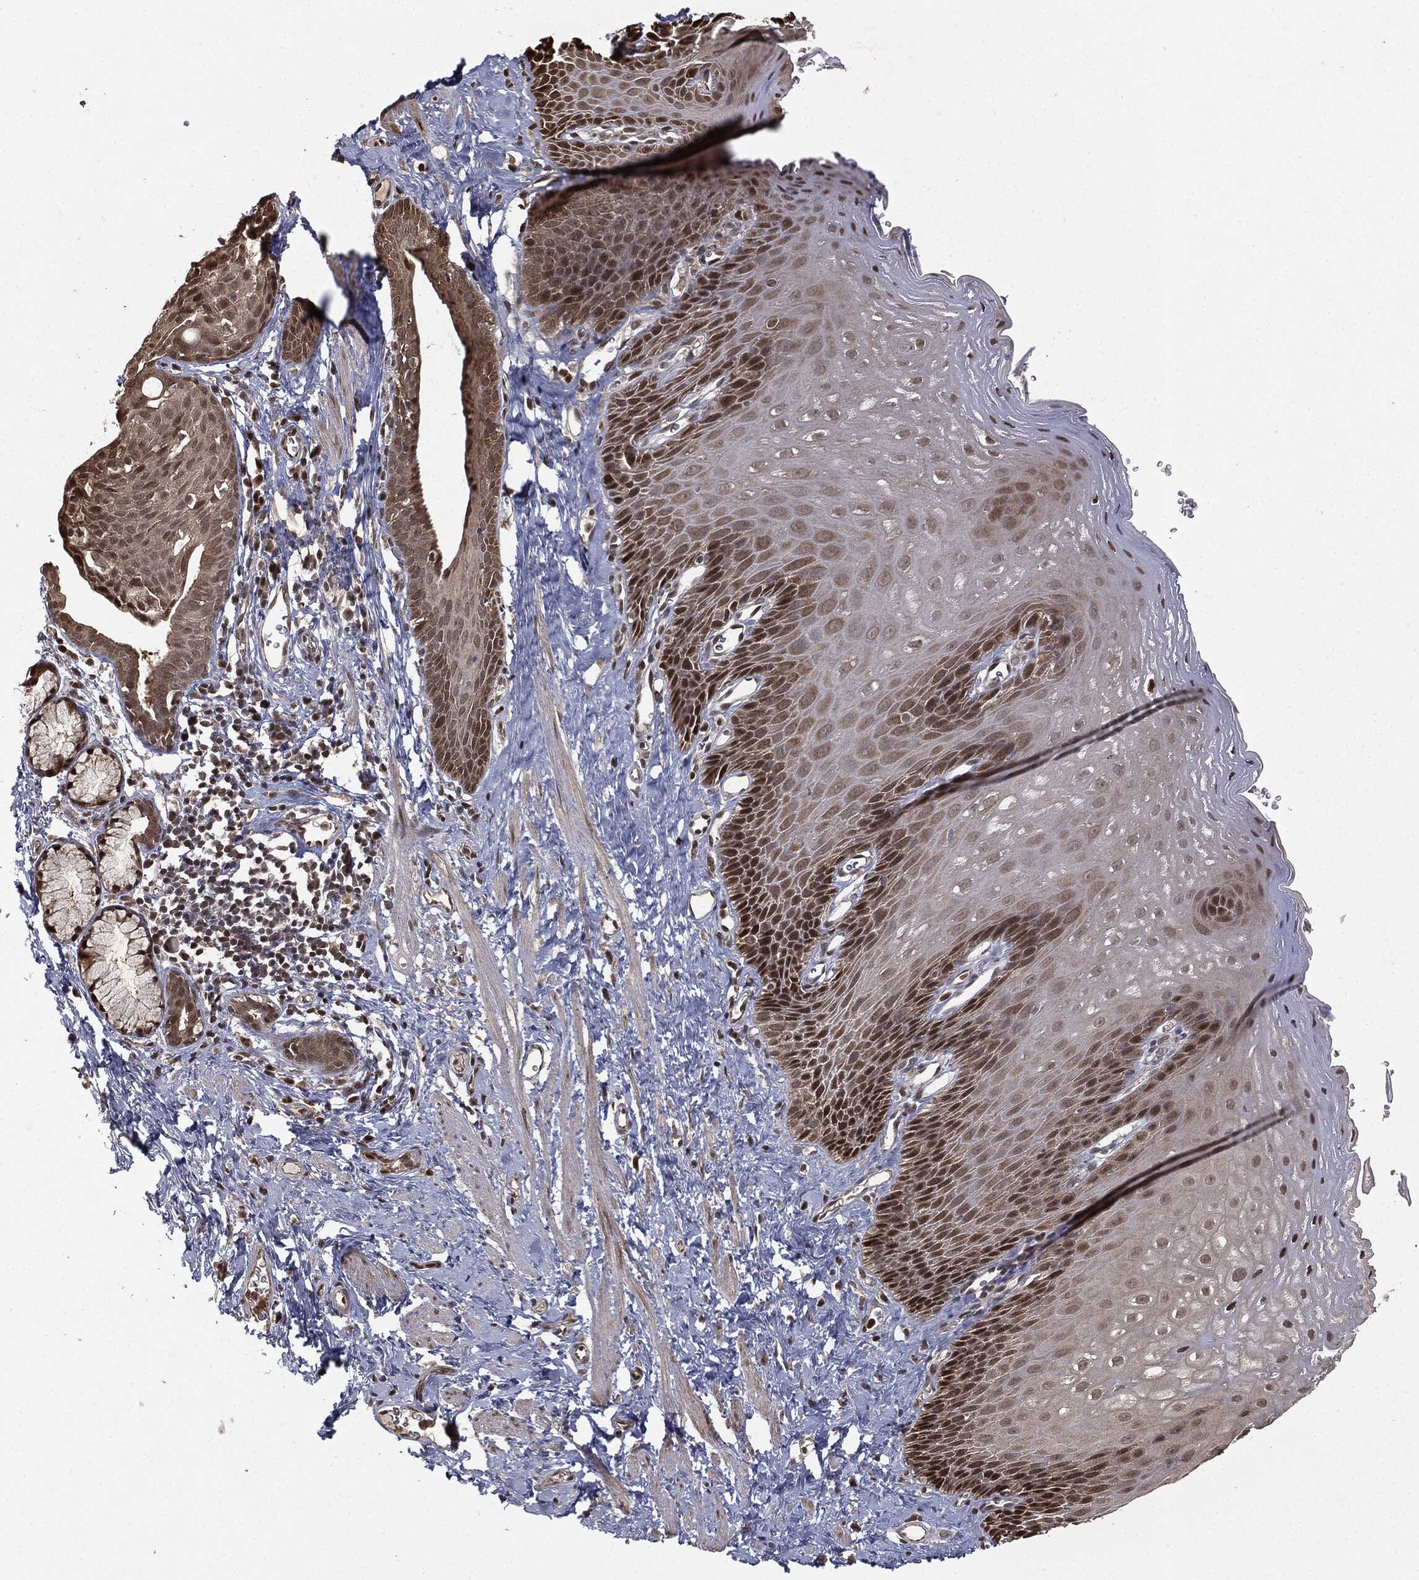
{"staining": {"intensity": "strong", "quantity": "<25%", "location": "cytoplasmic/membranous,nuclear"}, "tissue": "esophagus", "cell_type": "Squamous epithelial cells", "image_type": "normal", "snomed": [{"axis": "morphology", "description": "Normal tissue, NOS"}, {"axis": "topography", "description": "Esophagus"}], "caption": "IHC image of normal human esophagus stained for a protein (brown), which shows medium levels of strong cytoplasmic/membranous,nuclear staining in about <25% of squamous epithelial cells.", "gene": "ZNHIT6", "patient": {"sex": "male", "age": 64}}